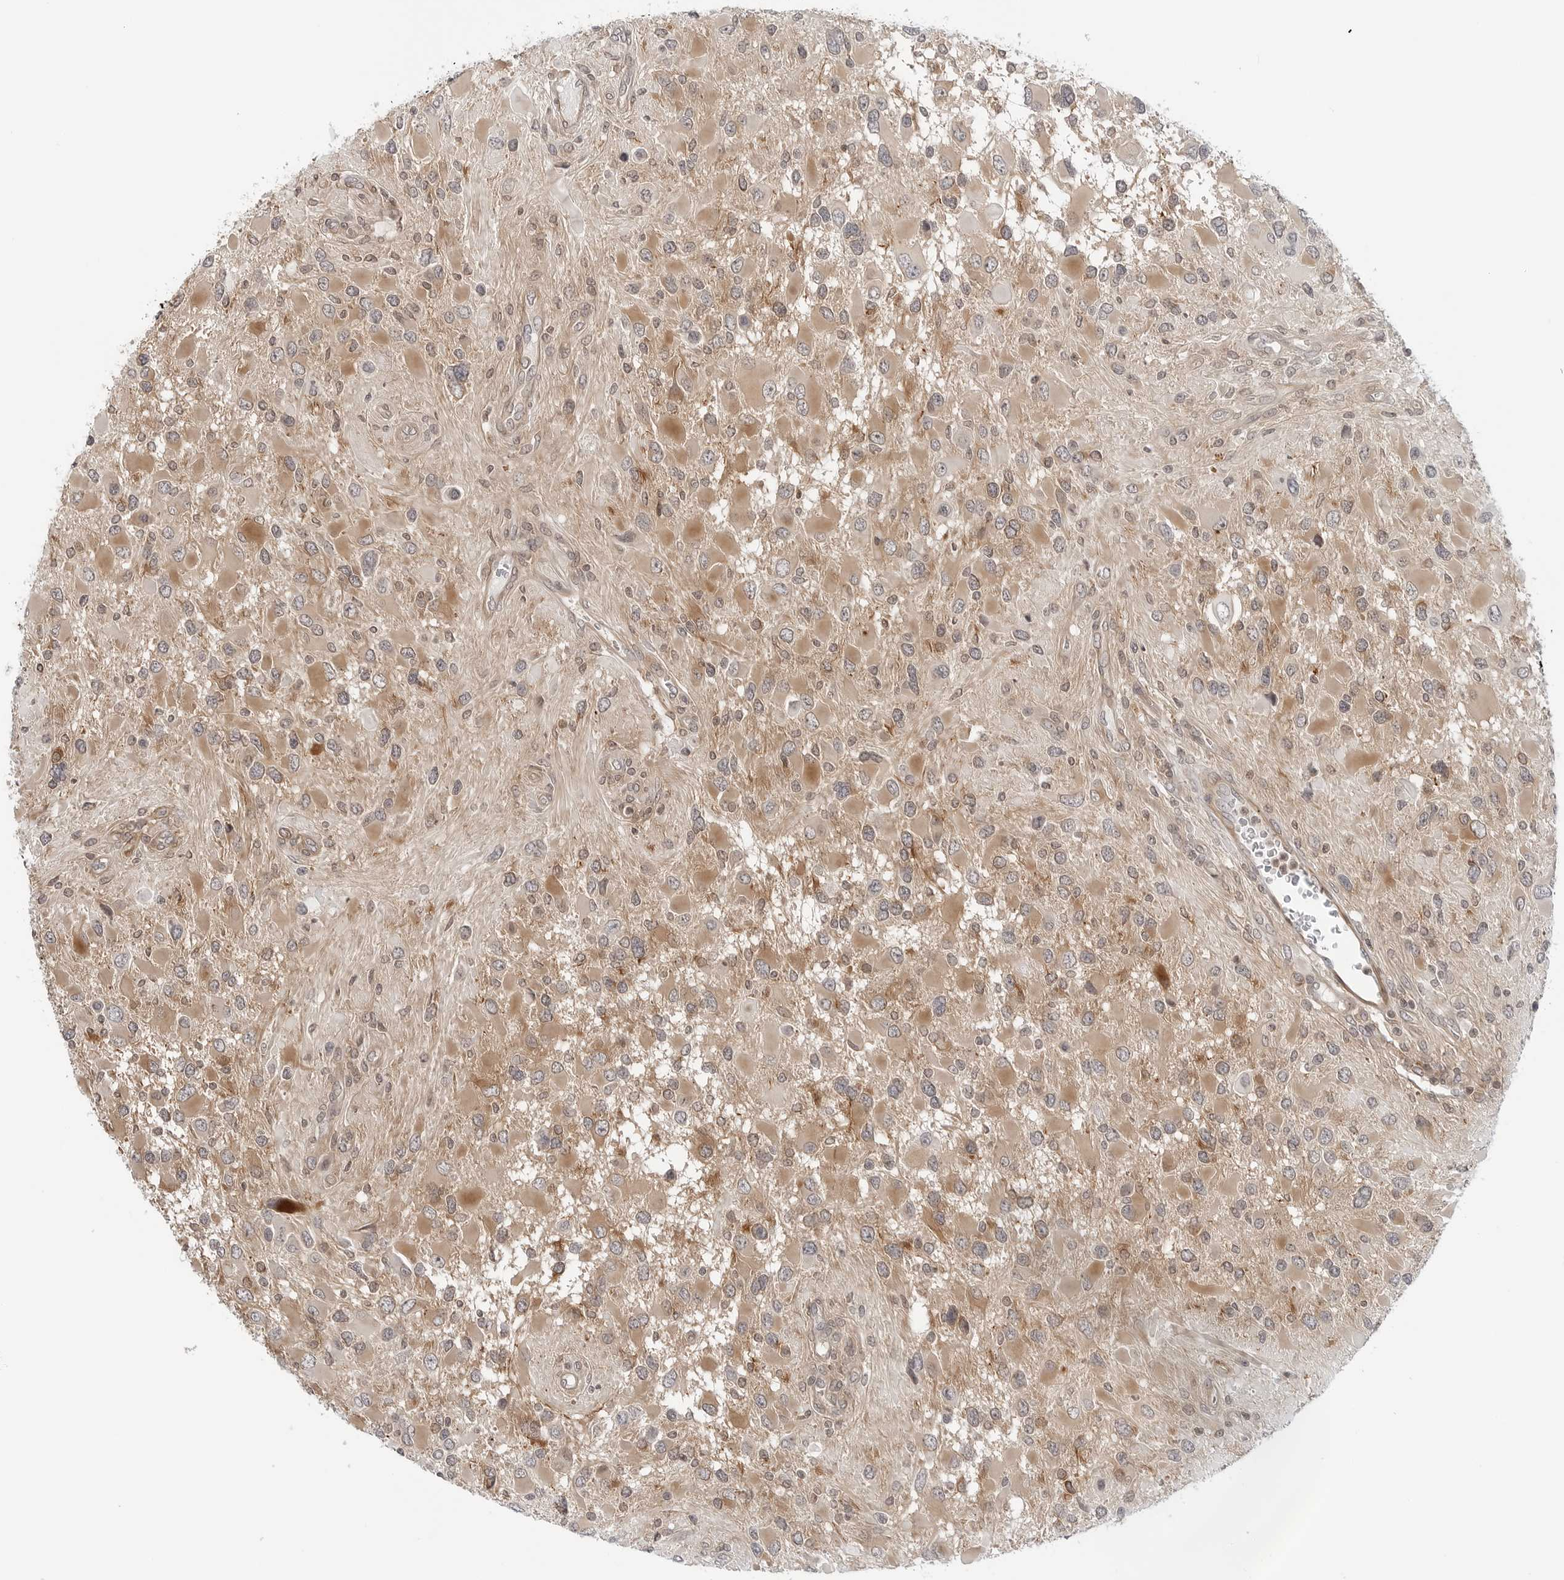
{"staining": {"intensity": "moderate", "quantity": ">75%", "location": "cytoplasmic/membranous"}, "tissue": "glioma", "cell_type": "Tumor cells", "image_type": "cancer", "snomed": [{"axis": "morphology", "description": "Glioma, malignant, High grade"}, {"axis": "topography", "description": "Brain"}], "caption": "Immunohistochemistry (IHC) (DAB) staining of human malignant high-grade glioma exhibits moderate cytoplasmic/membranous protein staining in about >75% of tumor cells. (Stains: DAB (3,3'-diaminobenzidine) in brown, nuclei in blue, Microscopy: brightfield microscopy at high magnification).", "gene": "STXBP3", "patient": {"sex": "male", "age": 53}}